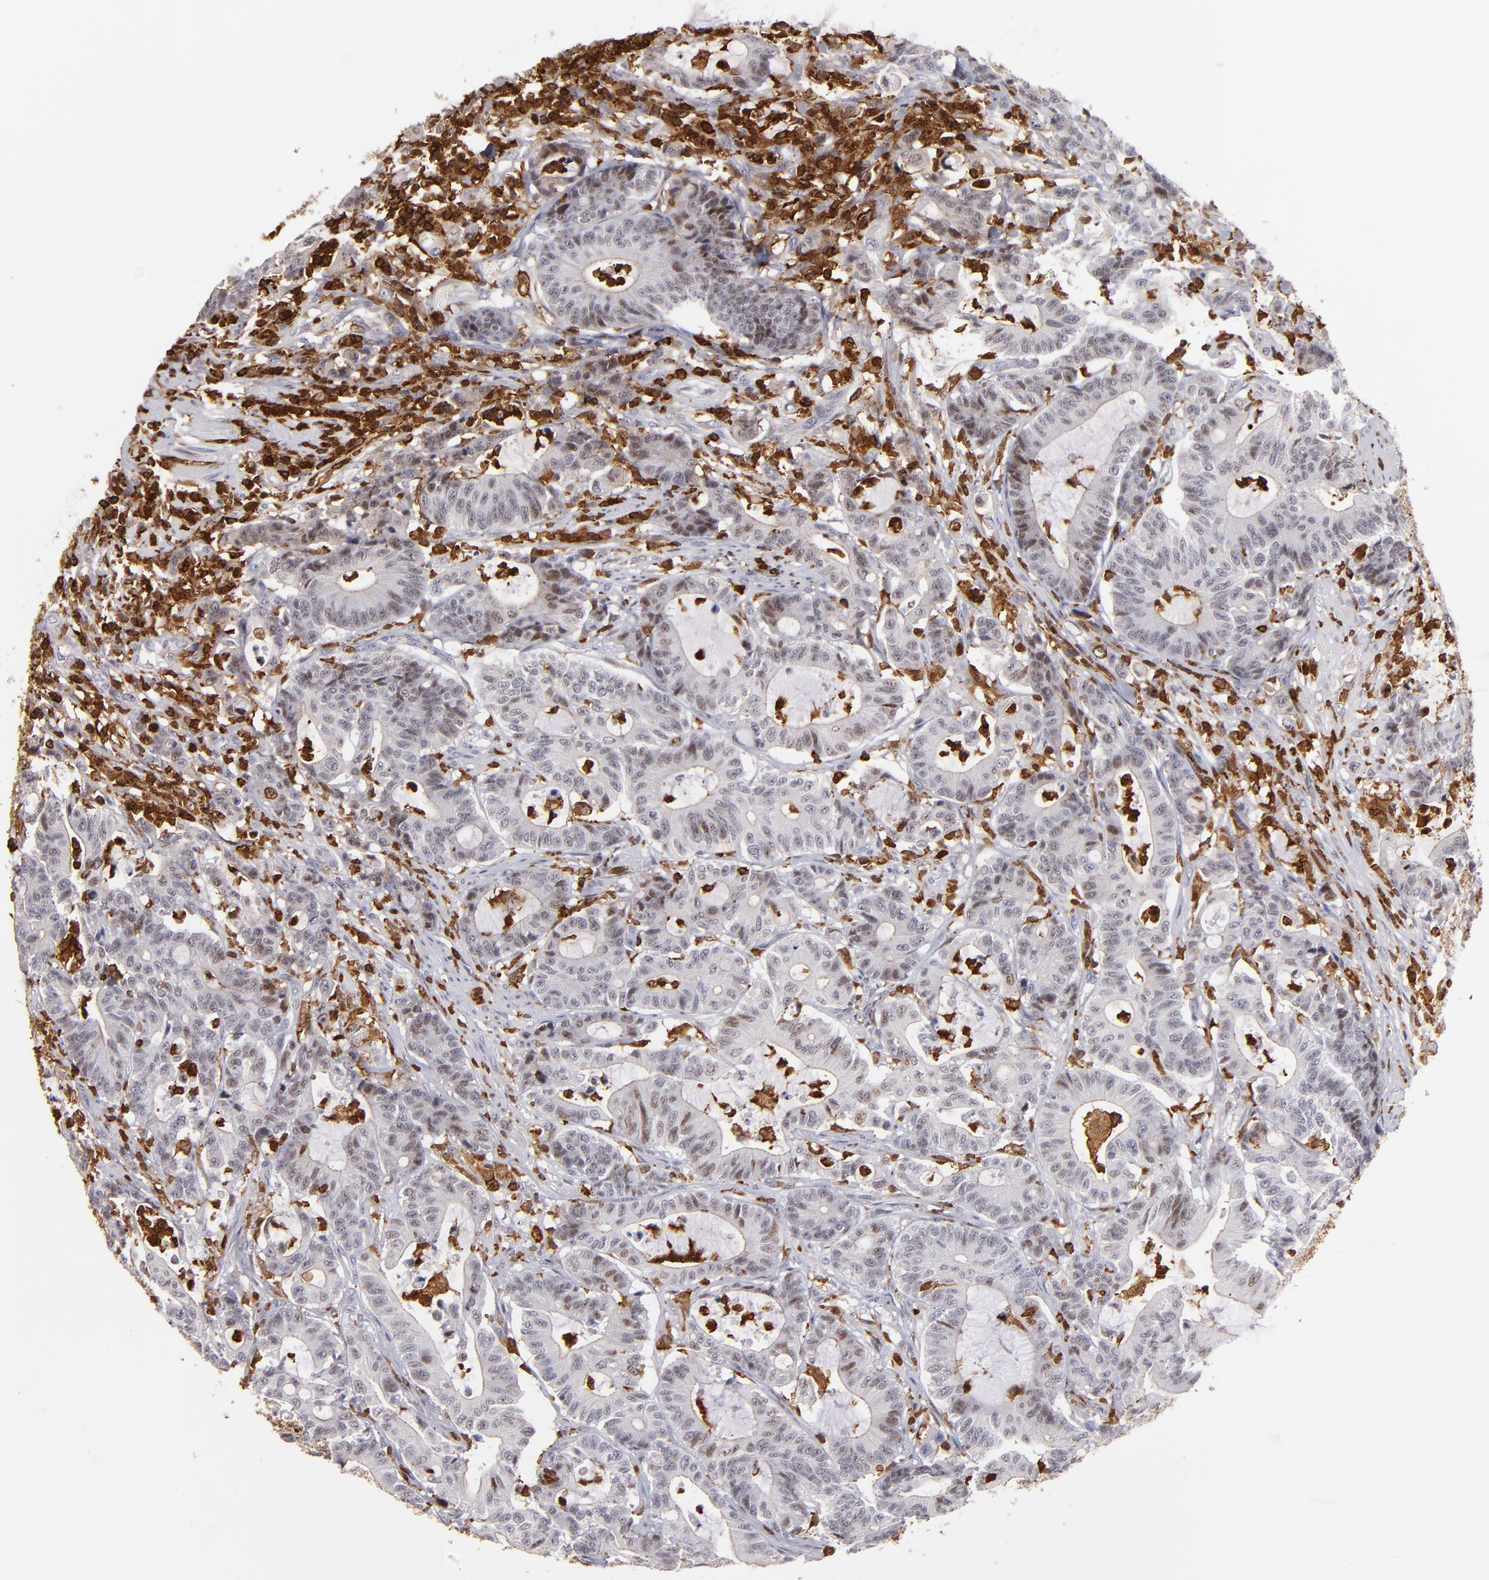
{"staining": {"intensity": "weak", "quantity": "25%-75%", "location": "nuclear"}, "tissue": "colorectal cancer", "cell_type": "Tumor cells", "image_type": "cancer", "snomed": [{"axis": "morphology", "description": "Adenocarcinoma, NOS"}, {"axis": "topography", "description": "Colon"}], "caption": "High-magnification brightfield microscopy of colorectal cancer (adenocarcinoma) stained with DAB (brown) and counterstained with hematoxylin (blue). tumor cells exhibit weak nuclear expression is appreciated in about25%-75% of cells.", "gene": "WAS", "patient": {"sex": "female", "age": 84}}